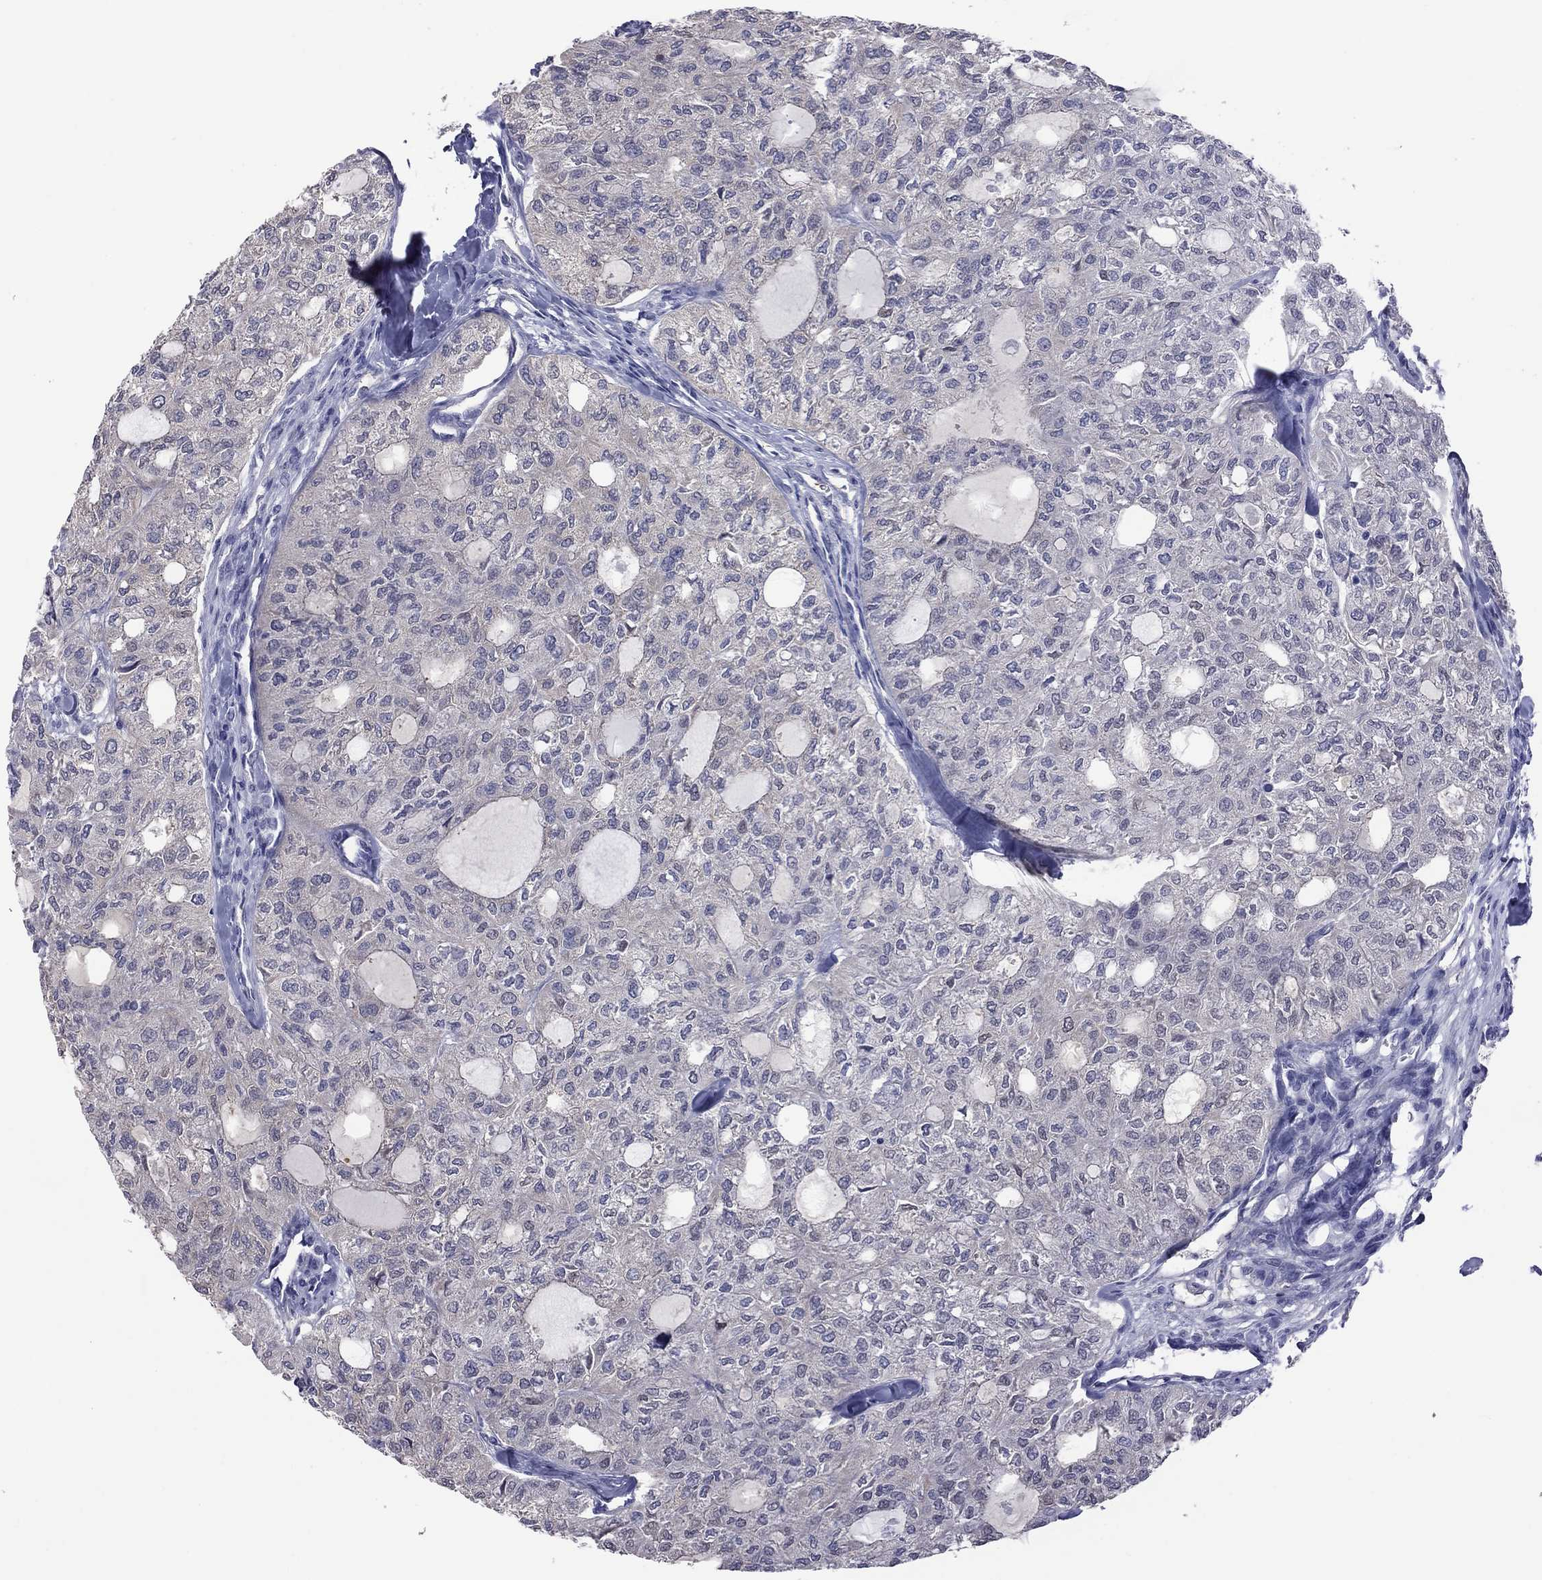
{"staining": {"intensity": "negative", "quantity": "none", "location": "none"}, "tissue": "thyroid cancer", "cell_type": "Tumor cells", "image_type": "cancer", "snomed": [{"axis": "morphology", "description": "Follicular adenoma carcinoma, NOS"}, {"axis": "topography", "description": "Thyroid gland"}], "caption": "This is a photomicrograph of IHC staining of thyroid cancer (follicular adenoma carcinoma), which shows no expression in tumor cells.", "gene": "HYLS1", "patient": {"sex": "male", "age": 75}}